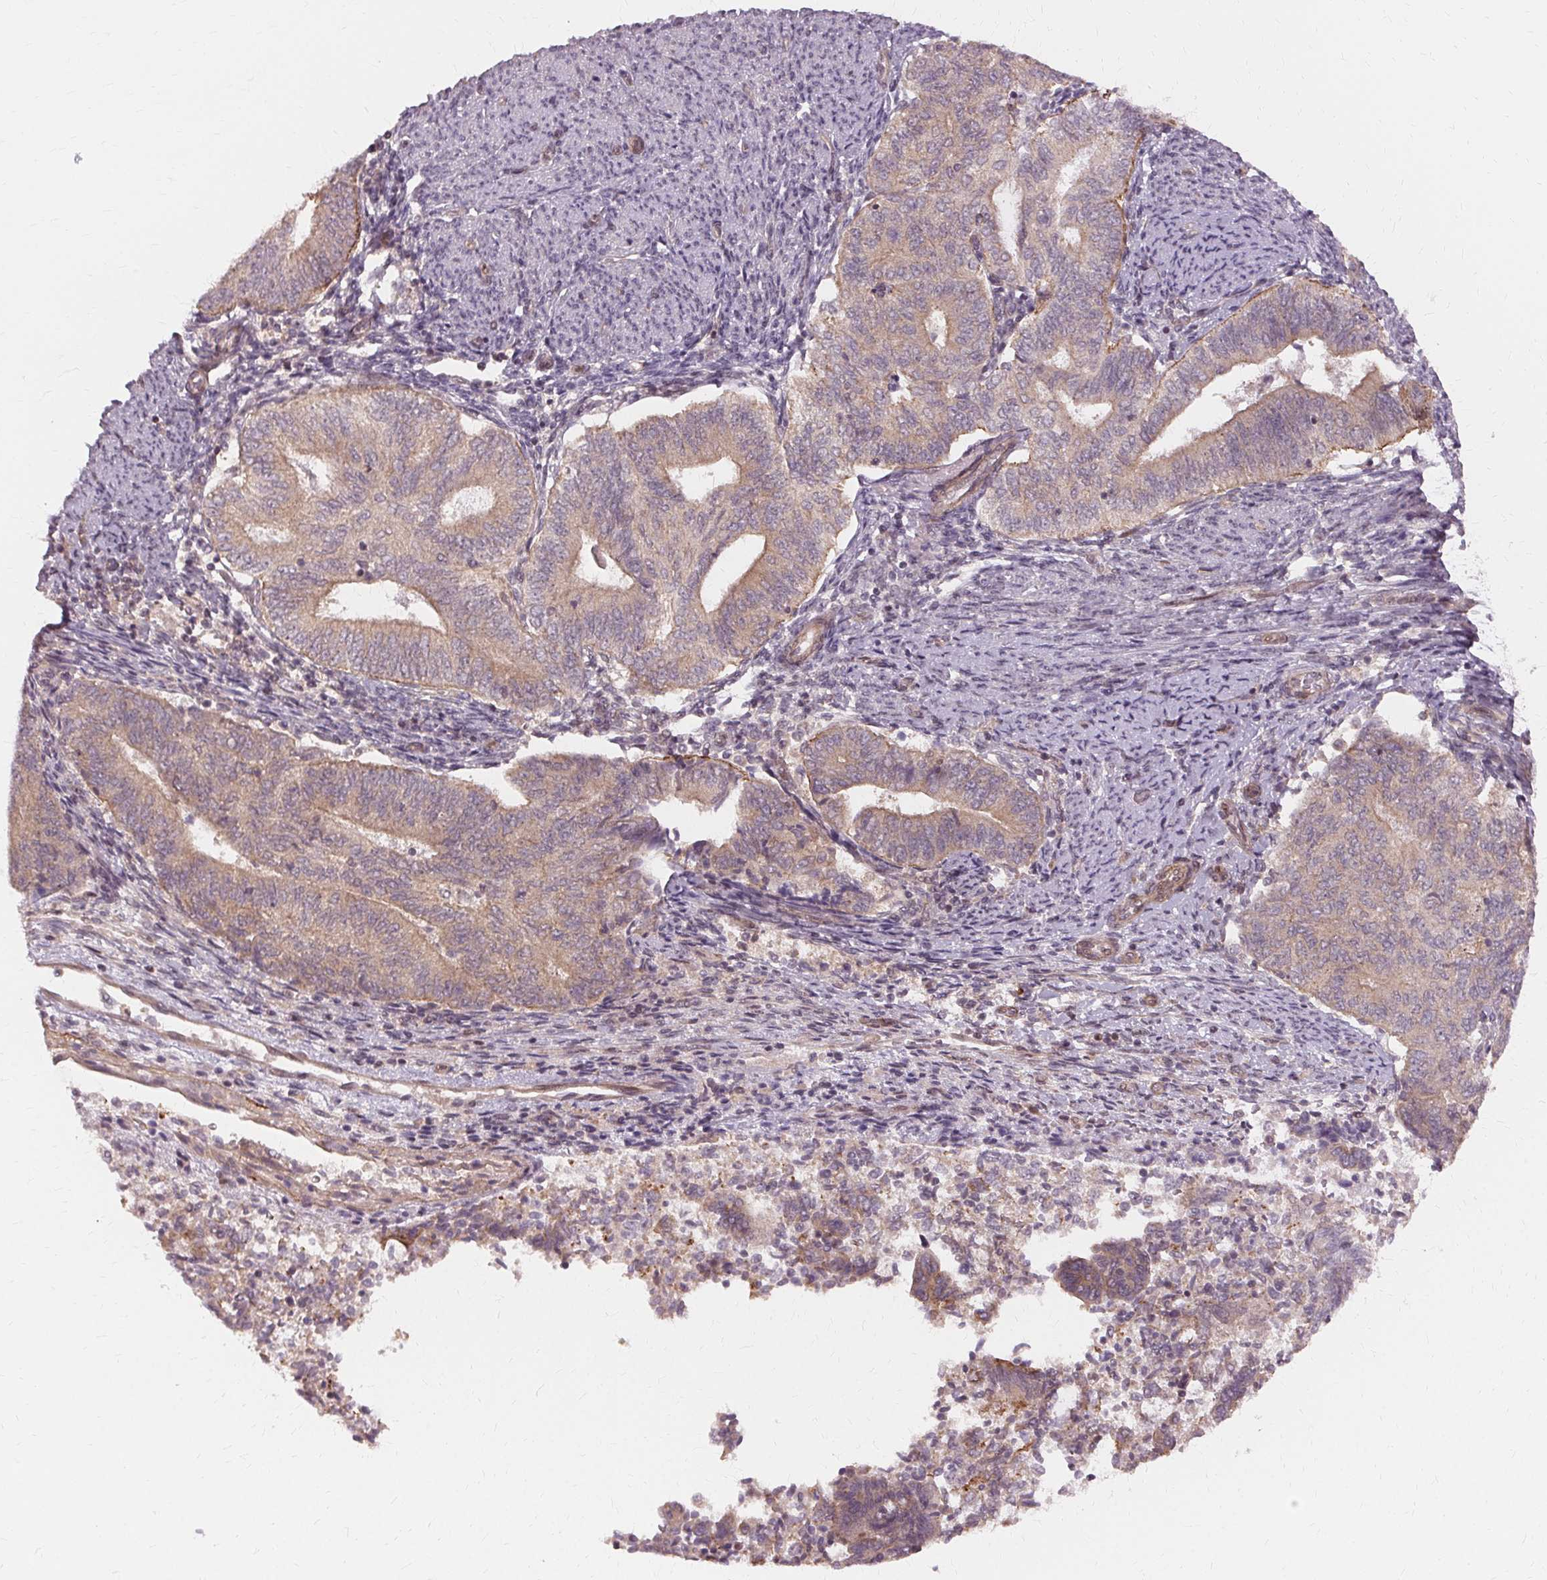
{"staining": {"intensity": "weak", "quantity": "25%-75%", "location": "cytoplasmic/membranous"}, "tissue": "endometrial cancer", "cell_type": "Tumor cells", "image_type": "cancer", "snomed": [{"axis": "morphology", "description": "Adenocarcinoma, NOS"}, {"axis": "topography", "description": "Endometrium"}], "caption": "A brown stain shows weak cytoplasmic/membranous staining of a protein in human endometrial cancer tumor cells. The protein is stained brown, and the nuclei are stained in blue (DAB IHC with brightfield microscopy, high magnification).", "gene": "USP8", "patient": {"sex": "female", "age": 65}}